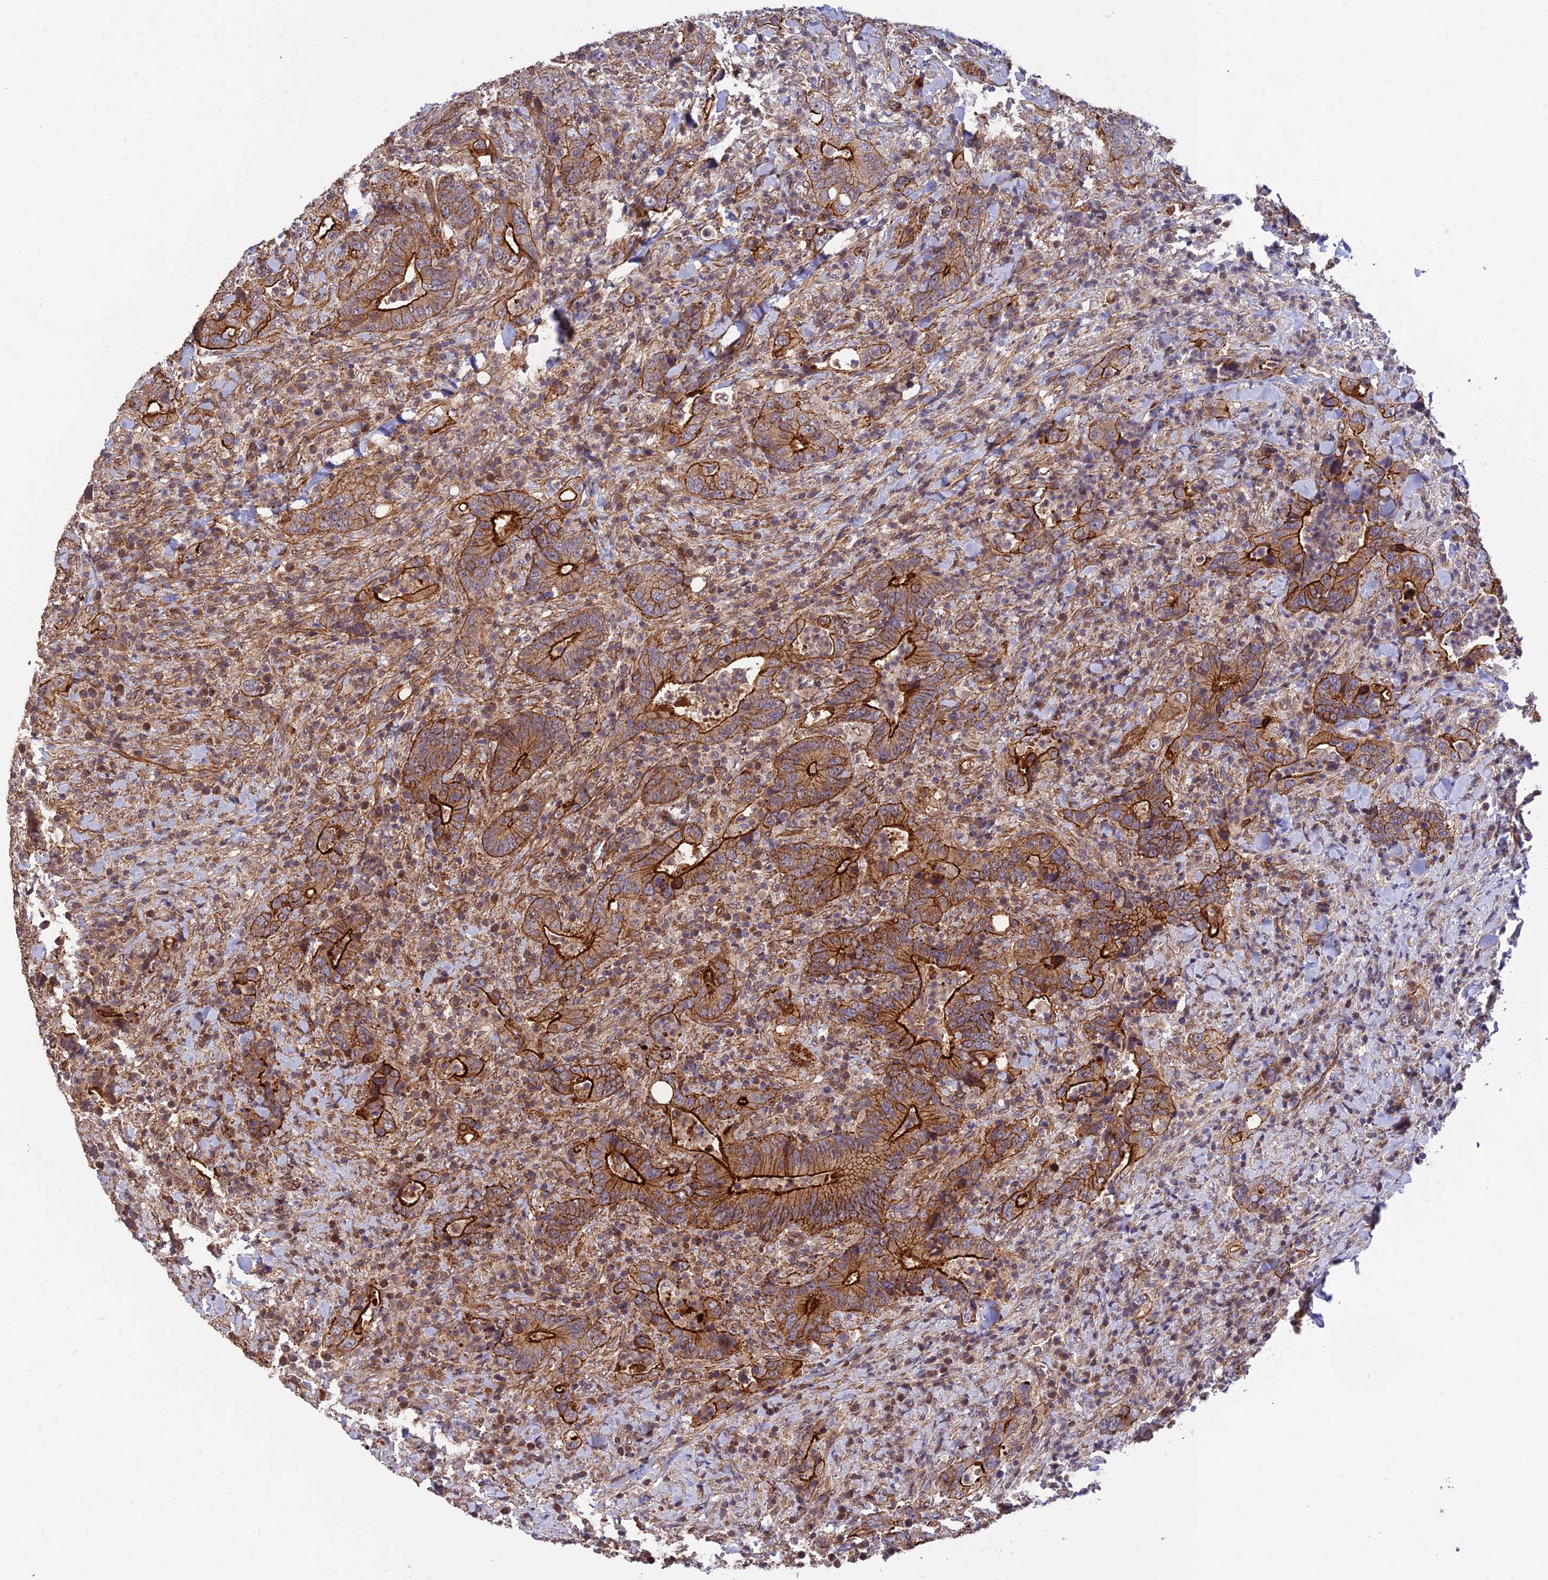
{"staining": {"intensity": "strong", "quantity": ">75%", "location": "cytoplasmic/membranous"}, "tissue": "colorectal cancer", "cell_type": "Tumor cells", "image_type": "cancer", "snomed": [{"axis": "morphology", "description": "Adenocarcinoma, NOS"}, {"axis": "topography", "description": "Colon"}], "caption": "Immunohistochemistry staining of colorectal cancer (adenocarcinoma), which demonstrates high levels of strong cytoplasmic/membranous staining in about >75% of tumor cells indicating strong cytoplasmic/membranous protein staining. The staining was performed using DAB (3,3'-diaminobenzidine) (brown) for protein detection and nuclei were counterstained in hematoxylin (blue).", "gene": "HOMER2", "patient": {"sex": "female", "age": 75}}